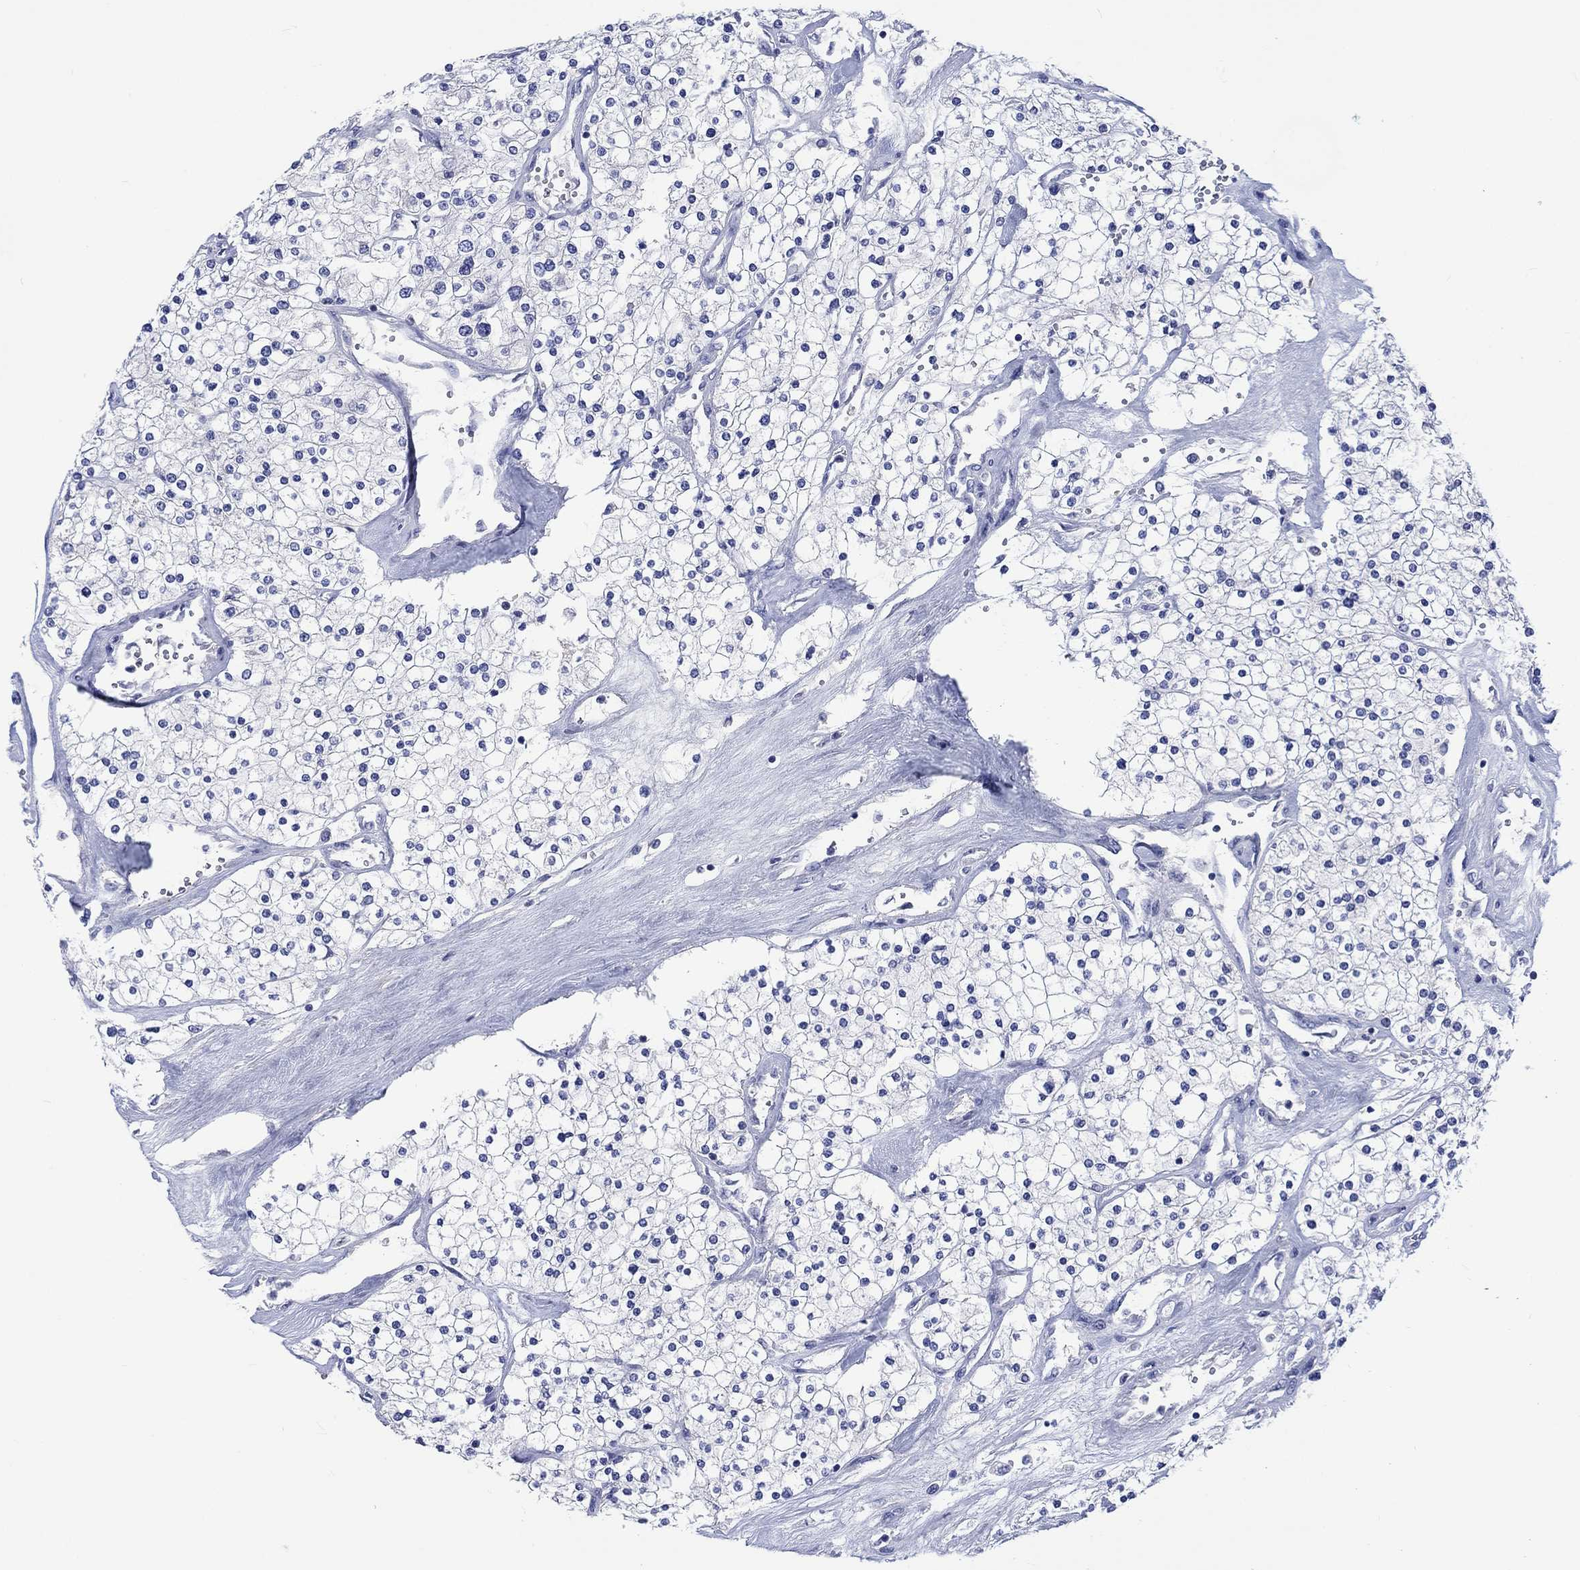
{"staining": {"intensity": "negative", "quantity": "none", "location": "none"}, "tissue": "renal cancer", "cell_type": "Tumor cells", "image_type": "cancer", "snomed": [{"axis": "morphology", "description": "Adenocarcinoma, NOS"}, {"axis": "topography", "description": "Kidney"}], "caption": "An image of human renal adenocarcinoma is negative for staining in tumor cells.", "gene": "TOMM20L", "patient": {"sex": "male", "age": 80}}